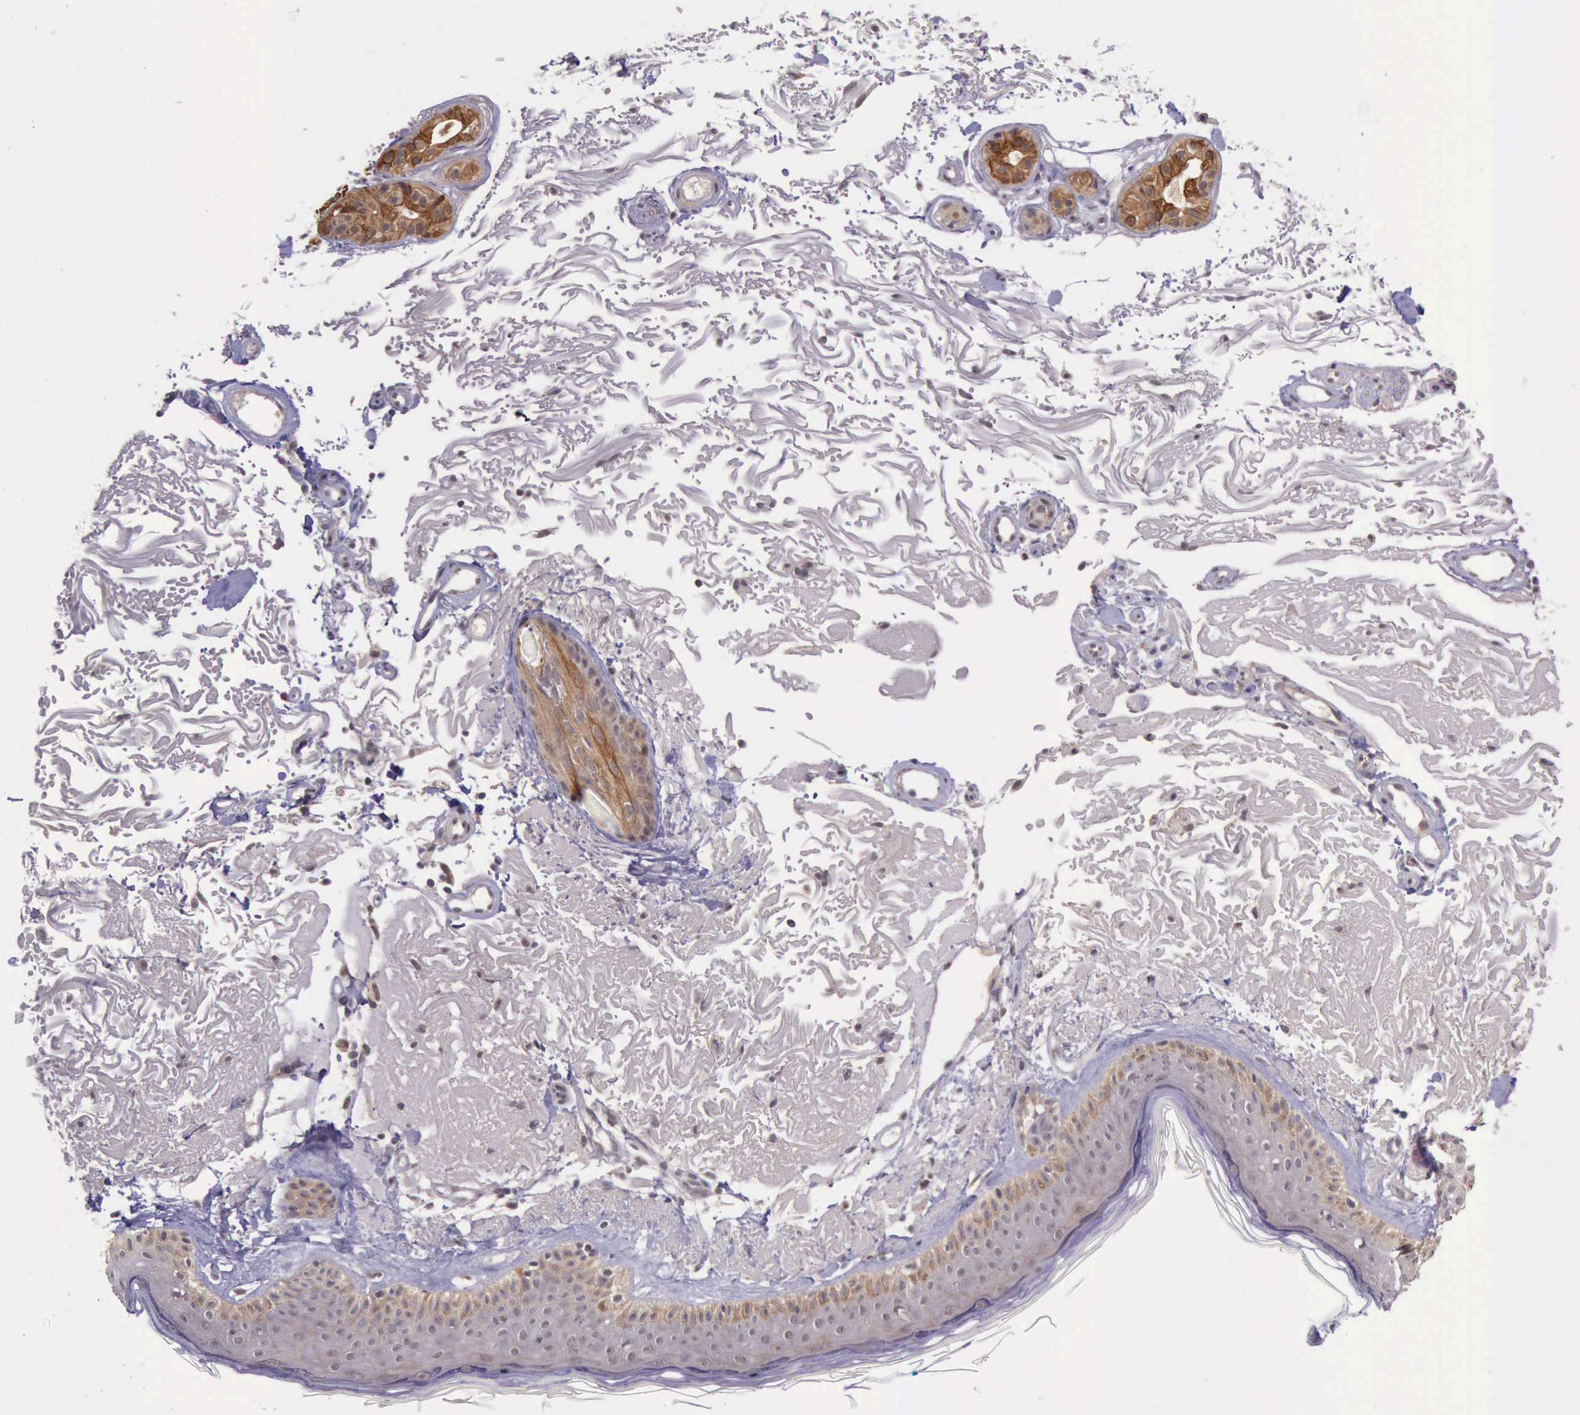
{"staining": {"intensity": "negative", "quantity": "none", "location": "none"}, "tissue": "skin", "cell_type": "Fibroblasts", "image_type": "normal", "snomed": [{"axis": "morphology", "description": "Normal tissue, NOS"}, {"axis": "topography", "description": "Skin"}], "caption": "A high-resolution photomicrograph shows IHC staining of normal skin, which shows no significant staining in fibroblasts. Nuclei are stained in blue.", "gene": "PRICKLE3", "patient": {"sex": "female", "age": 90}}